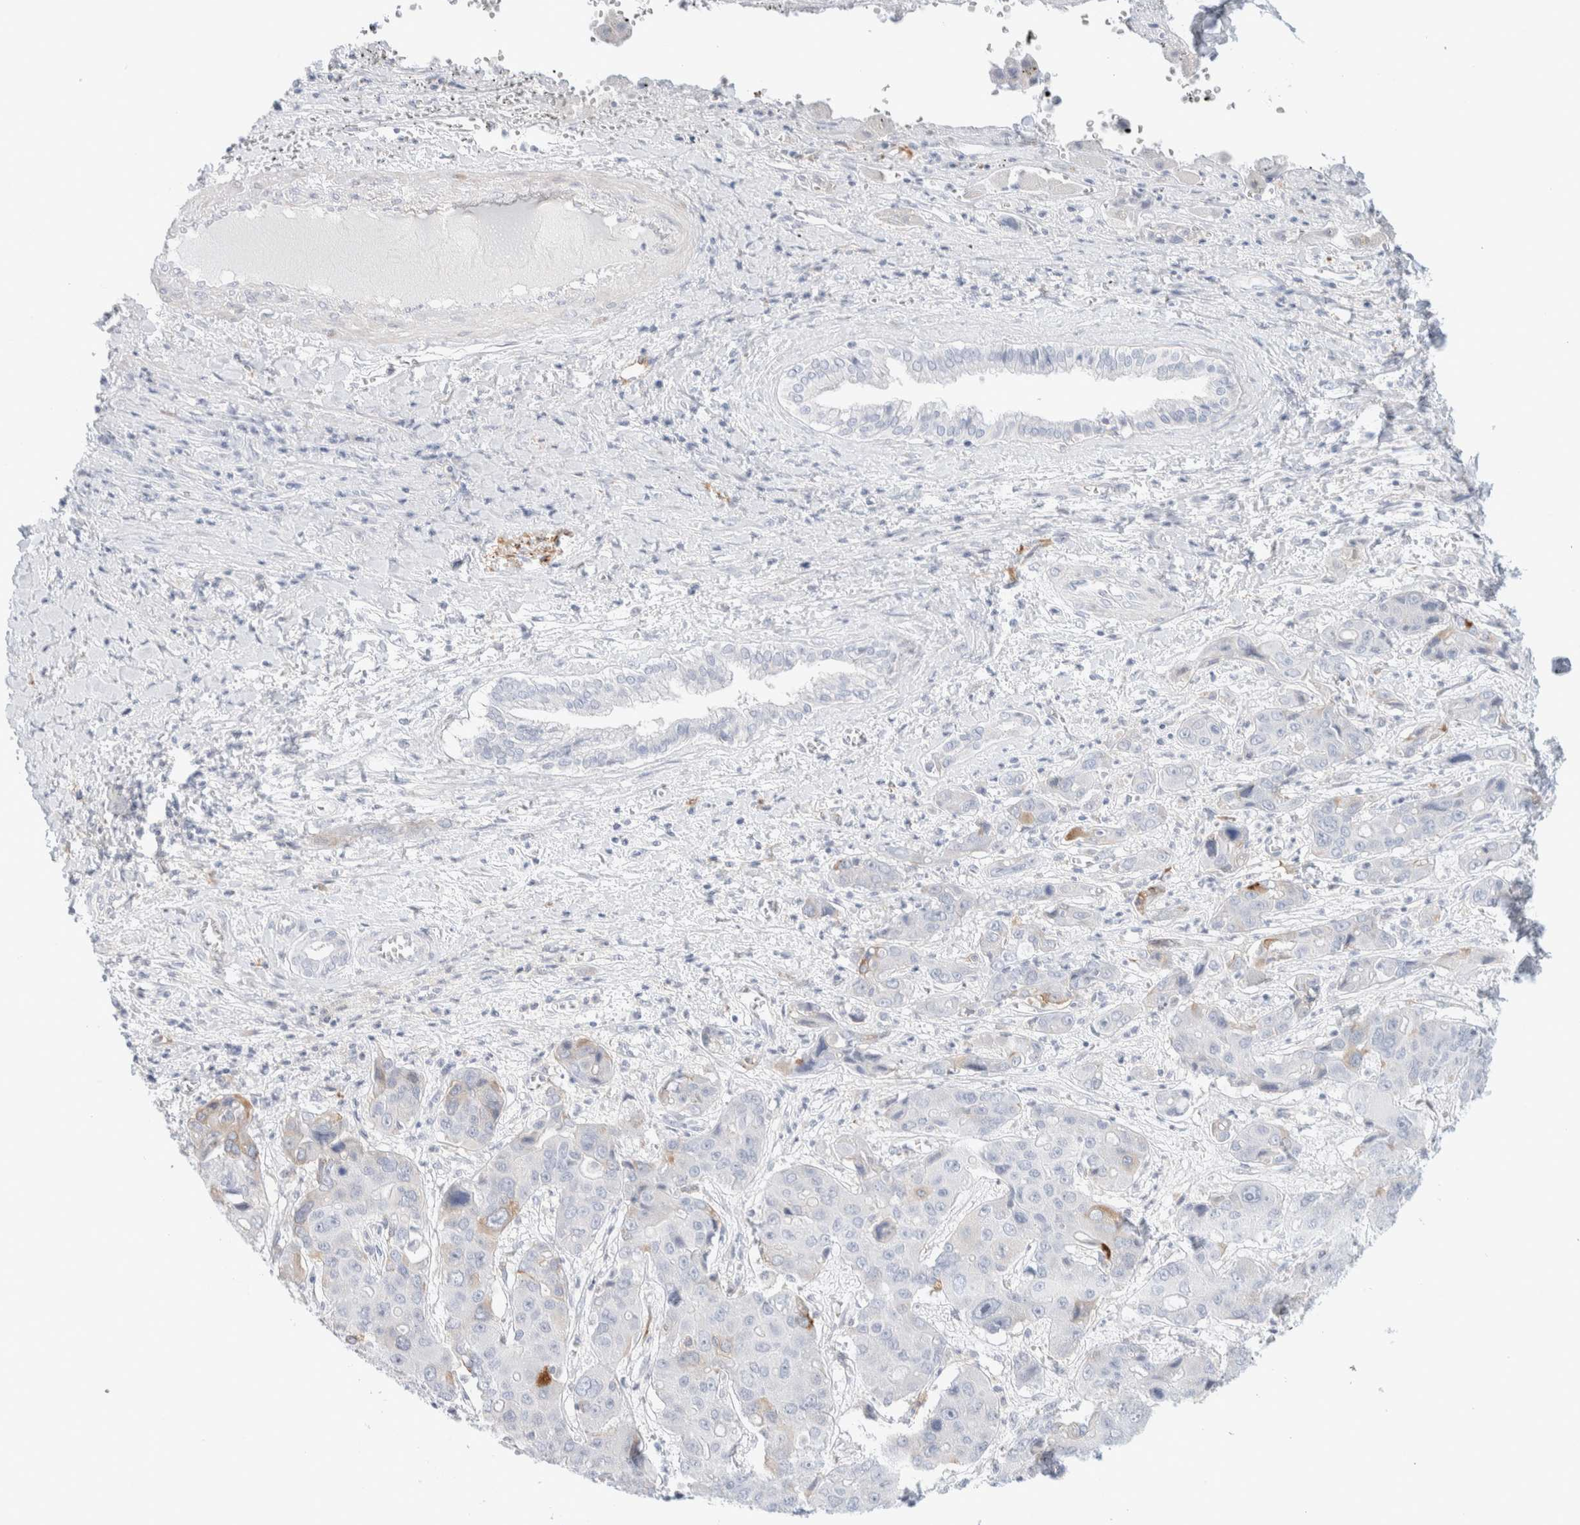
{"staining": {"intensity": "moderate", "quantity": "<25%", "location": "cytoplasmic/membranous"}, "tissue": "liver cancer", "cell_type": "Tumor cells", "image_type": "cancer", "snomed": [{"axis": "morphology", "description": "Cholangiocarcinoma"}, {"axis": "topography", "description": "Liver"}], "caption": "Brown immunohistochemical staining in liver cancer reveals moderate cytoplasmic/membranous staining in about <25% of tumor cells. The staining is performed using DAB (3,3'-diaminobenzidine) brown chromogen to label protein expression. The nuclei are counter-stained blue using hematoxylin.", "gene": "ATCAY", "patient": {"sex": "male", "age": 67}}